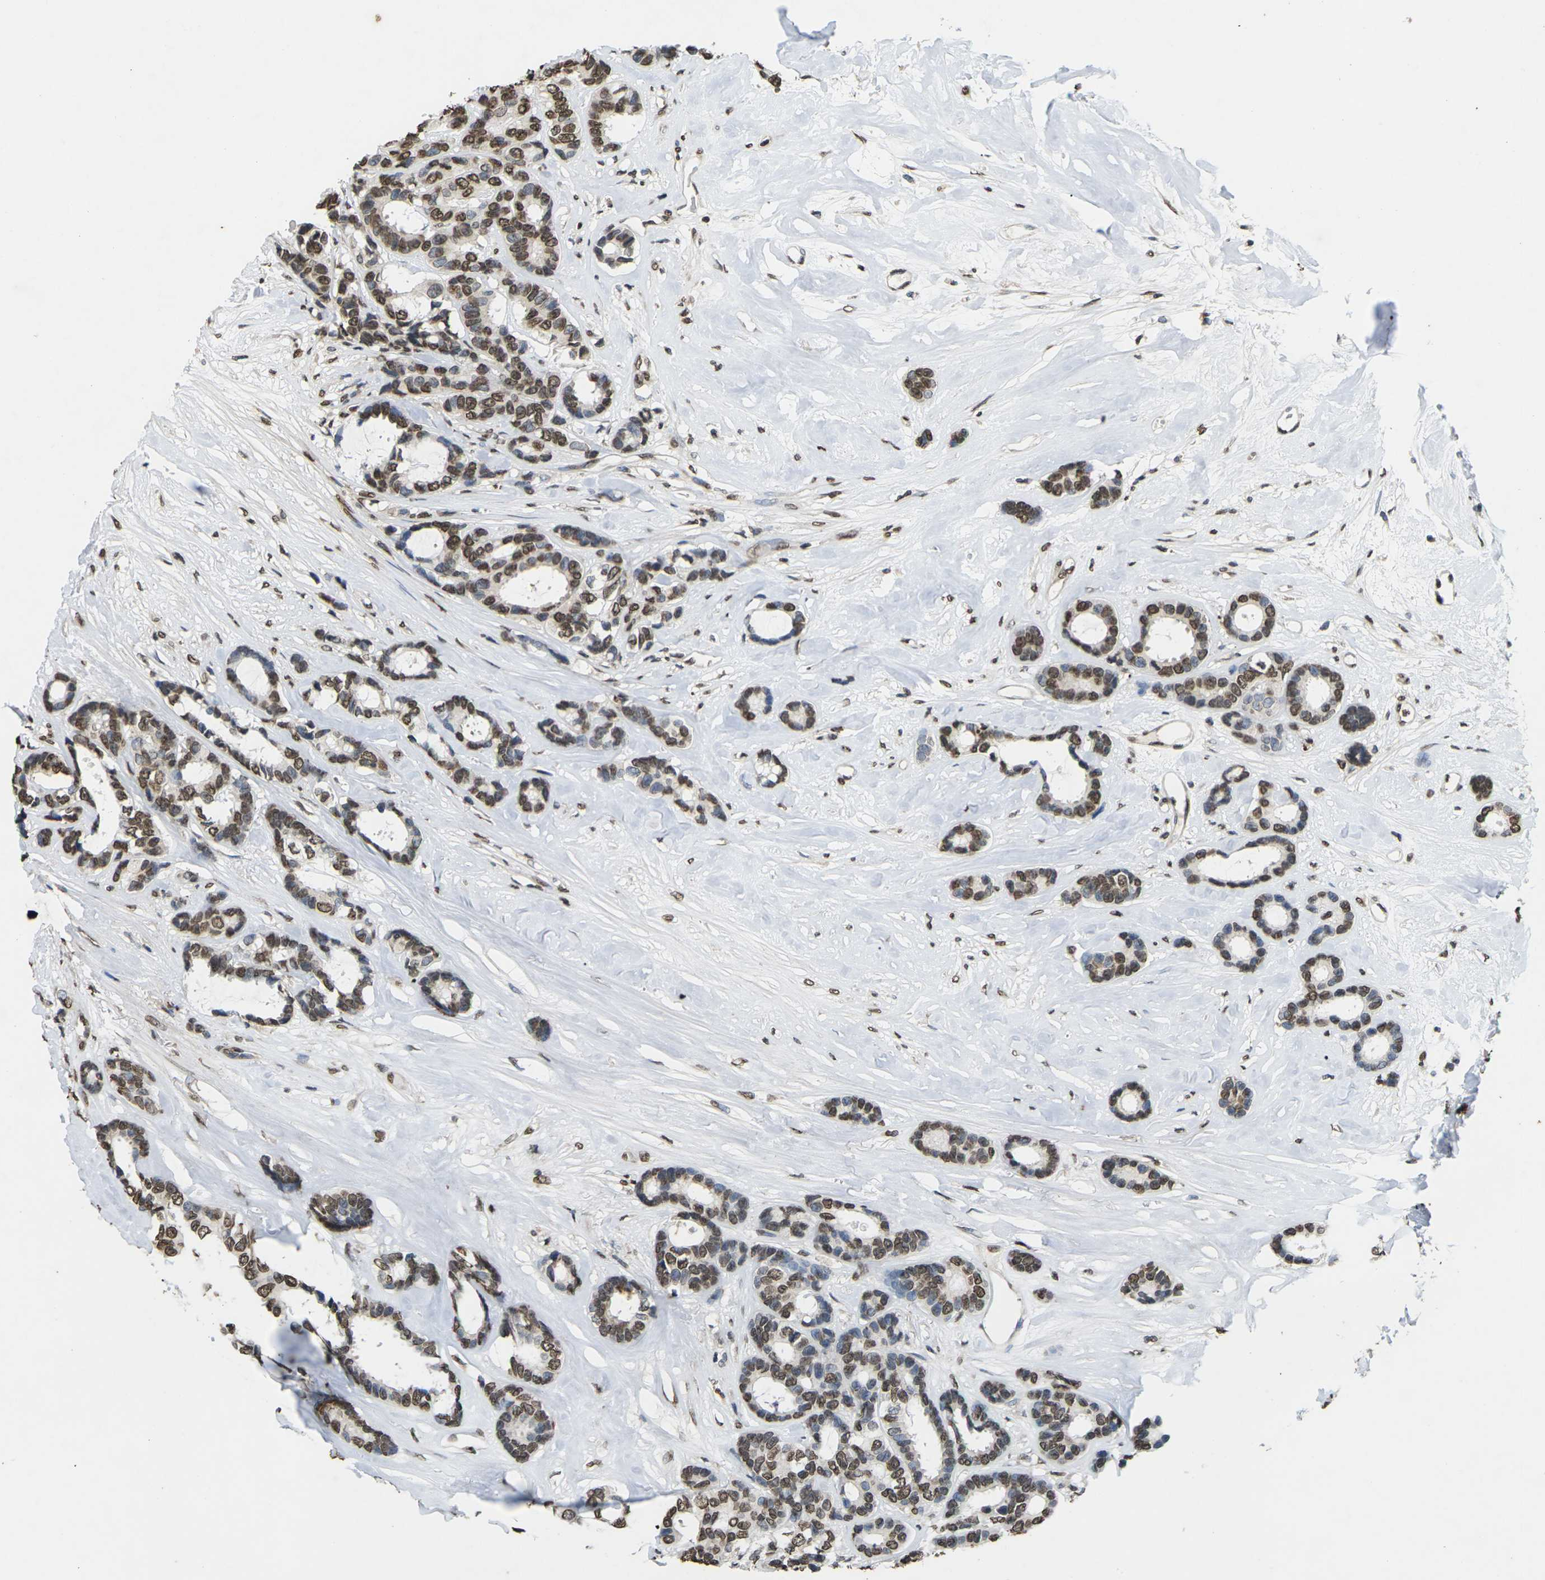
{"staining": {"intensity": "moderate", "quantity": ">75%", "location": "nuclear"}, "tissue": "breast cancer", "cell_type": "Tumor cells", "image_type": "cancer", "snomed": [{"axis": "morphology", "description": "Duct carcinoma"}, {"axis": "topography", "description": "Breast"}], "caption": "Brown immunohistochemical staining in human breast cancer demonstrates moderate nuclear expression in approximately >75% of tumor cells.", "gene": "EMSY", "patient": {"sex": "female", "age": 87}}